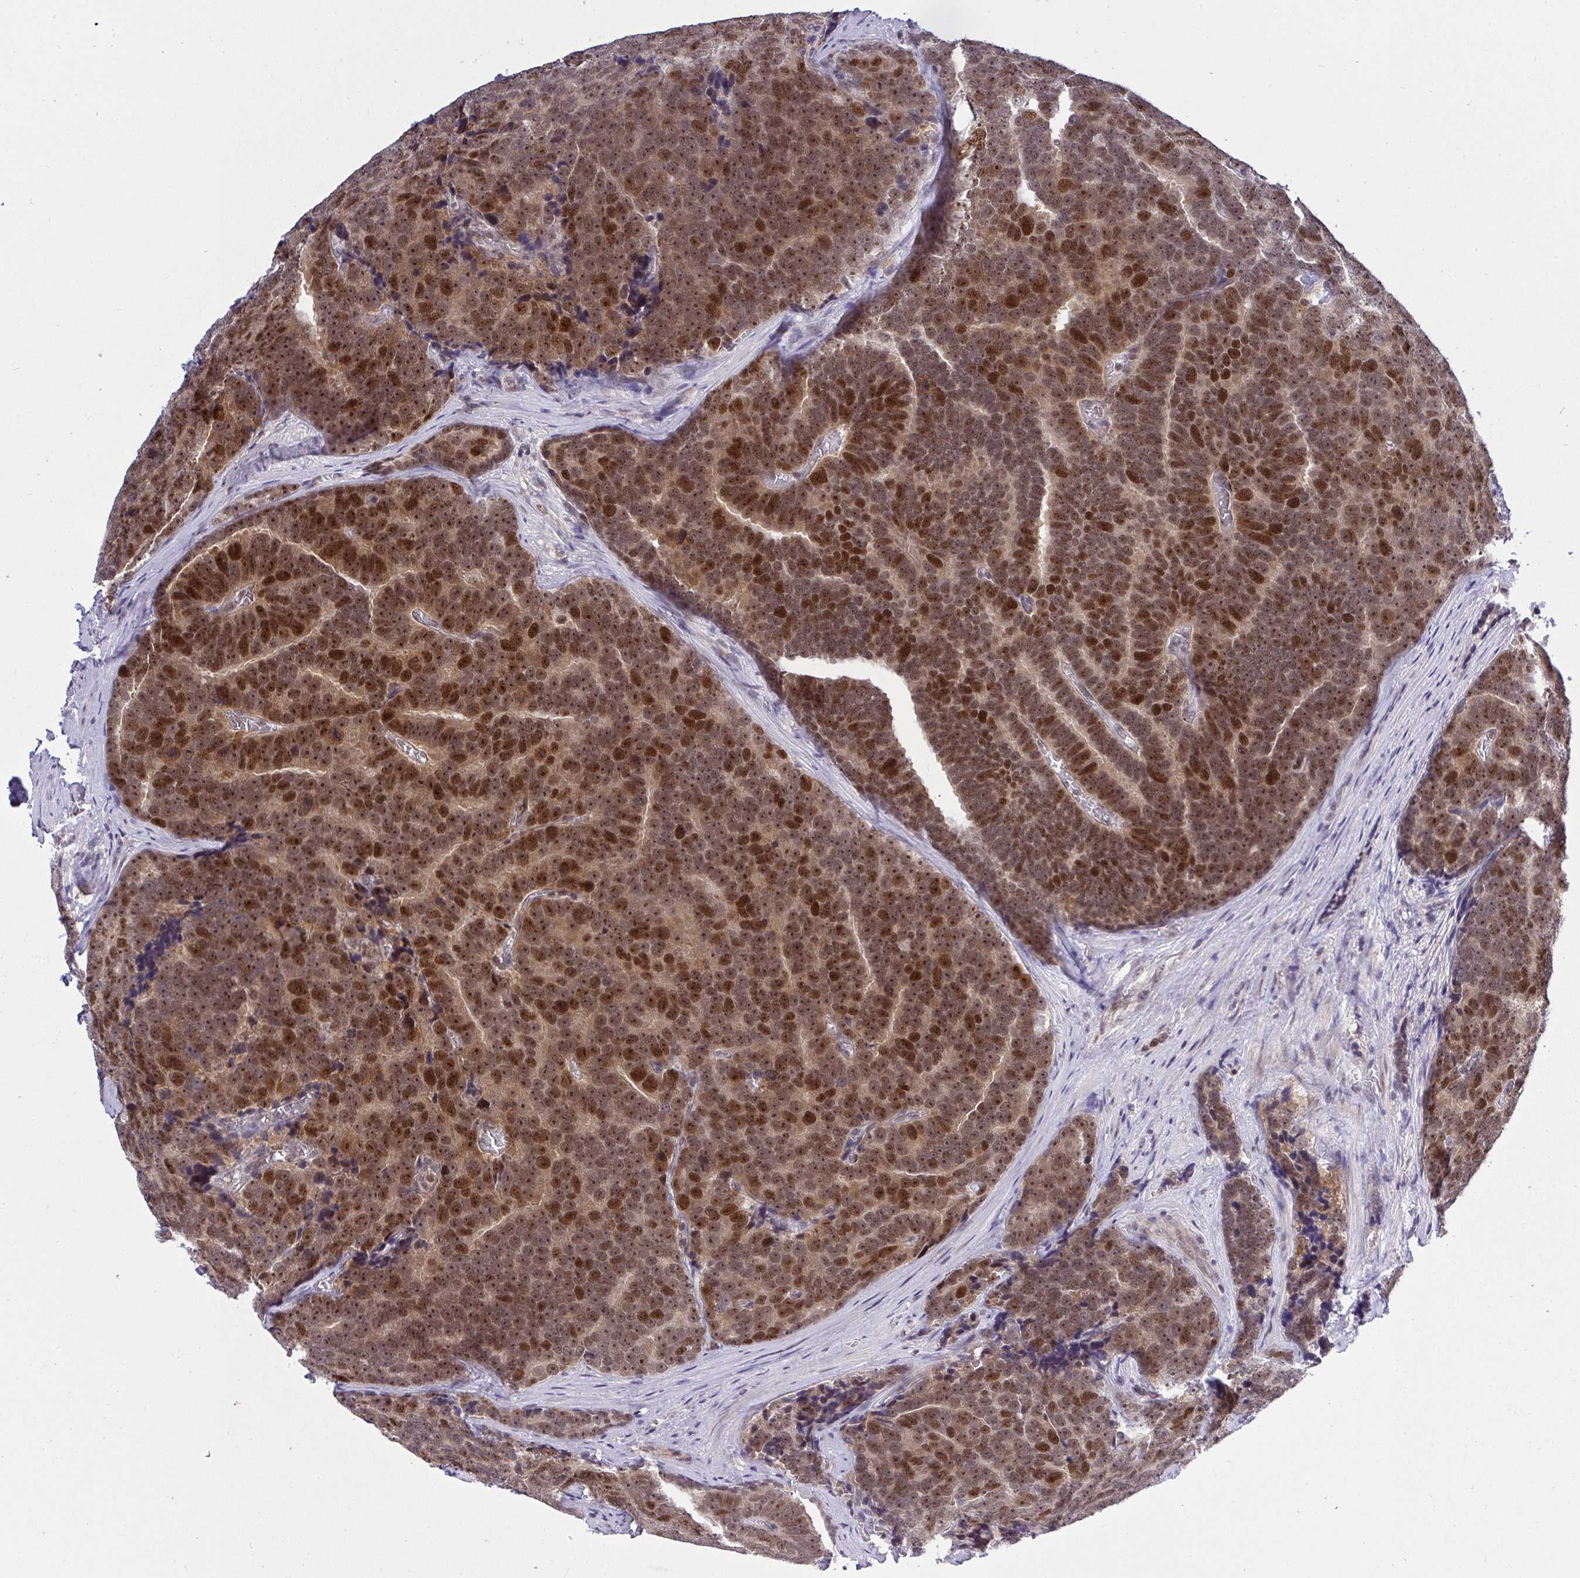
{"staining": {"intensity": "moderate", "quantity": "25%-75%", "location": "nuclear"}, "tissue": "prostate cancer", "cell_type": "Tumor cells", "image_type": "cancer", "snomed": [{"axis": "morphology", "description": "Adenocarcinoma, Low grade"}, {"axis": "topography", "description": "Prostate"}], "caption": "Human prostate cancer stained with a brown dye reveals moderate nuclear positive staining in about 25%-75% of tumor cells.", "gene": "RFC4", "patient": {"sex": "male", "age": 62}}